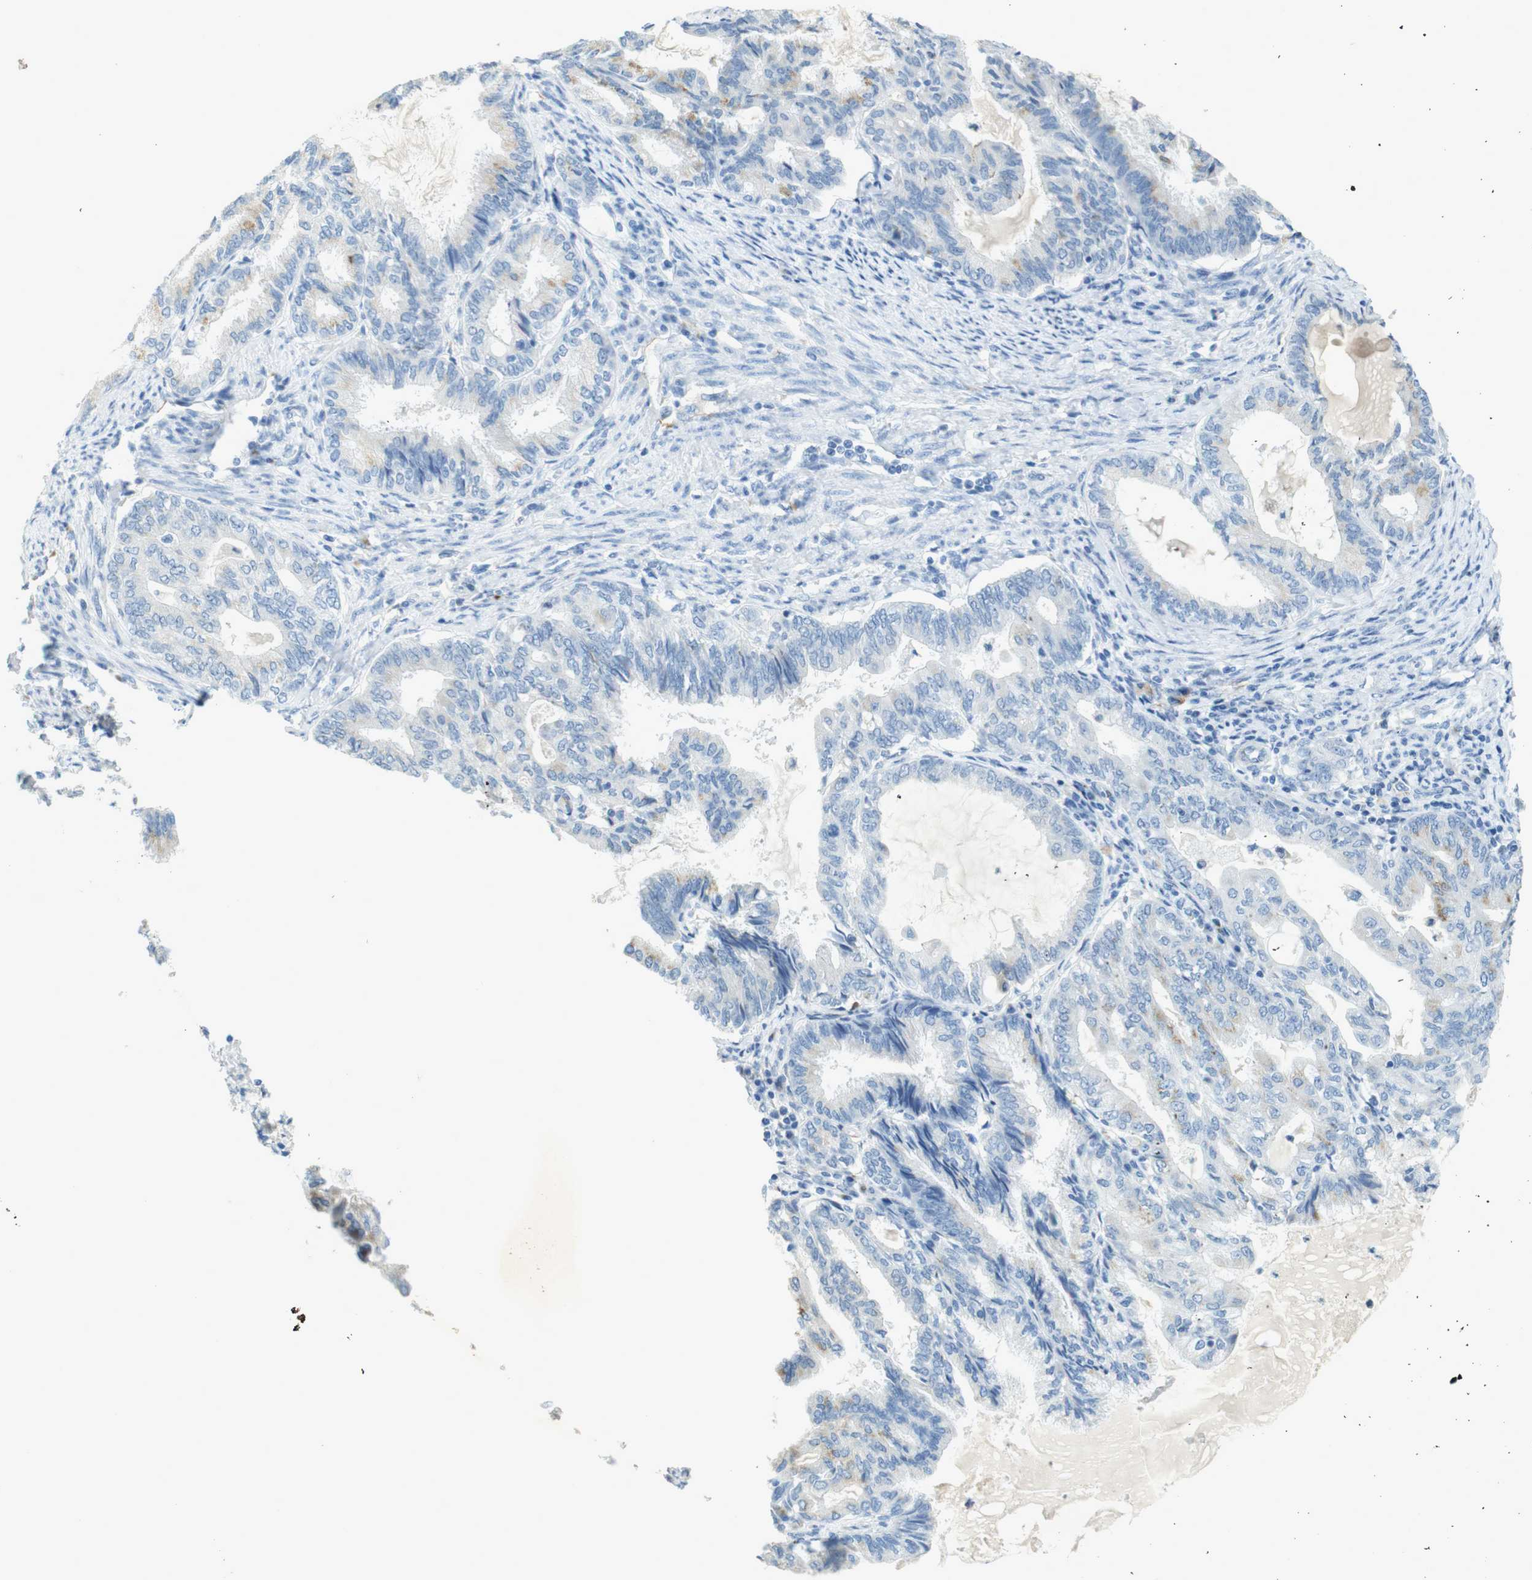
{"staining": {"intensity": "weak", "quantity": "<25%", "location": "cytoplasmic/membranous"}, "tissue": "endometrial cancer", "cell_type": "Tumor cells", "image_type": "cancer", "snomed": [{"axis": "morphology", "description": "Adenocarcinoma, NOS"}, {"axis": "topography", "description": "Endometrium"}], "caption": "High magnification brightfield microscopy of adenocarcinoma (endometrial) stained with DAB (3,3'-diaminobenzidine) (brown) and counterstained with hematoxylin (blue): tumor cells show no significant staining. (DAB immunohistochemistry (IHC), high magnification).", "gene": "CD320", "patient": {"sex": "female", "age": 86}}